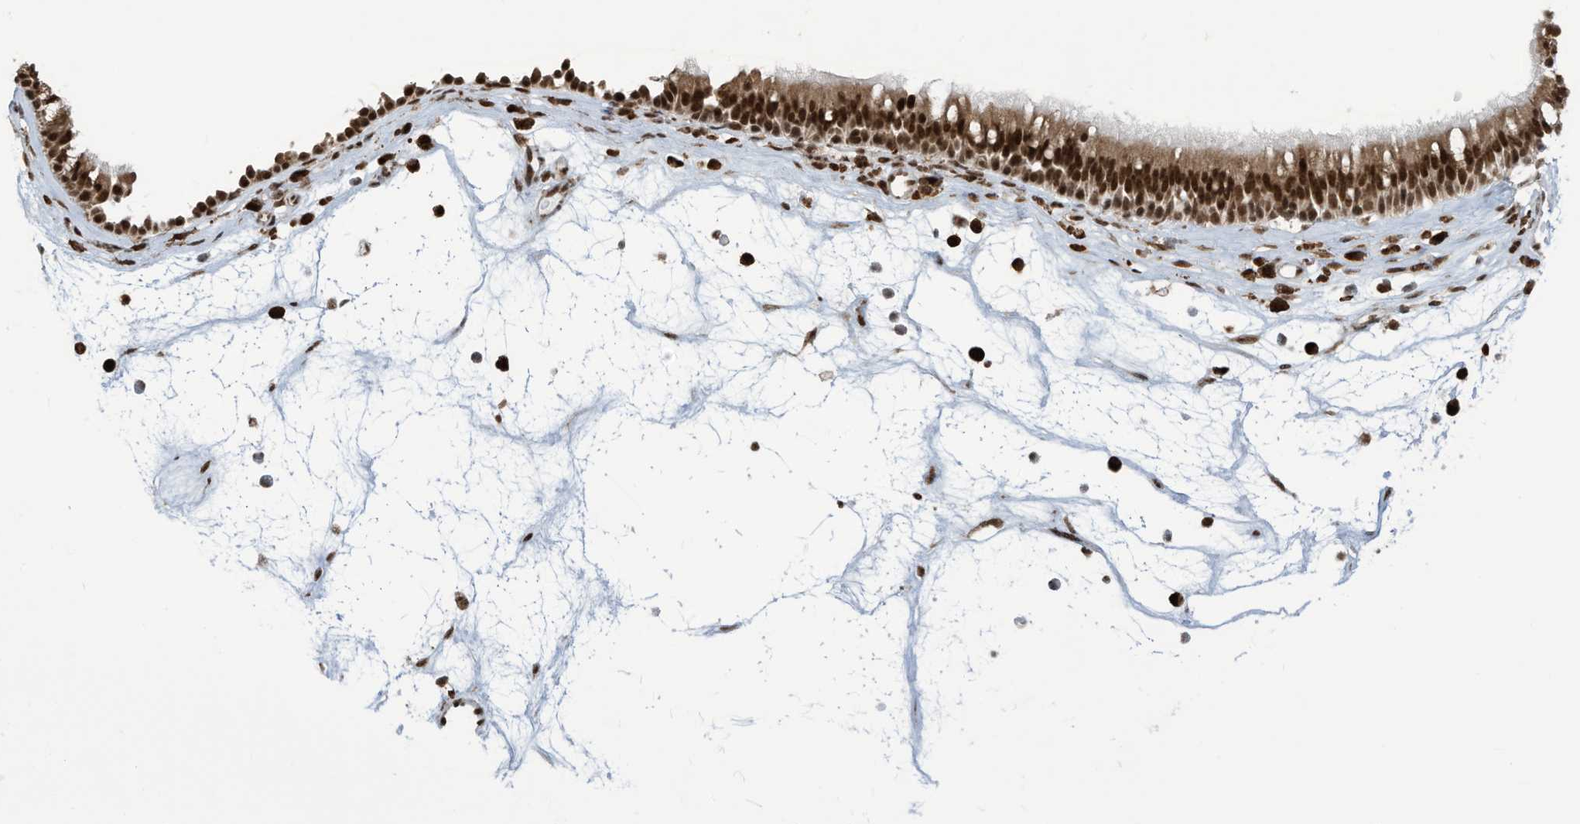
{"staining": {"intensity": "strong", "quantity": ">75%", "location": "cytoplasmic/membranous,nuclear"}, "tissue": "nasopharynx", "cell_type": "Respiratory epithelial cells", "image_type": "normal", "snomed": [{"axis": "morphology", "description": "Normal tissue, NOS"}, {"axis": "morphology", "description": "Inflammation, NOS"}, {"axis": "morphology", "description": "Malignant melanoma, Metastatic site"}, {"axis": "topography", "description": "Nasopharynx"}], "caption": "Strong cytoplasmic/membranous,nuclear positivity for a protein is seen in about >75% of respiratory epithelial cells of benign nasopharynx using immunohistochemistry.", "gene": "LBH", "patient": {"sex": "male", "age": 70}}